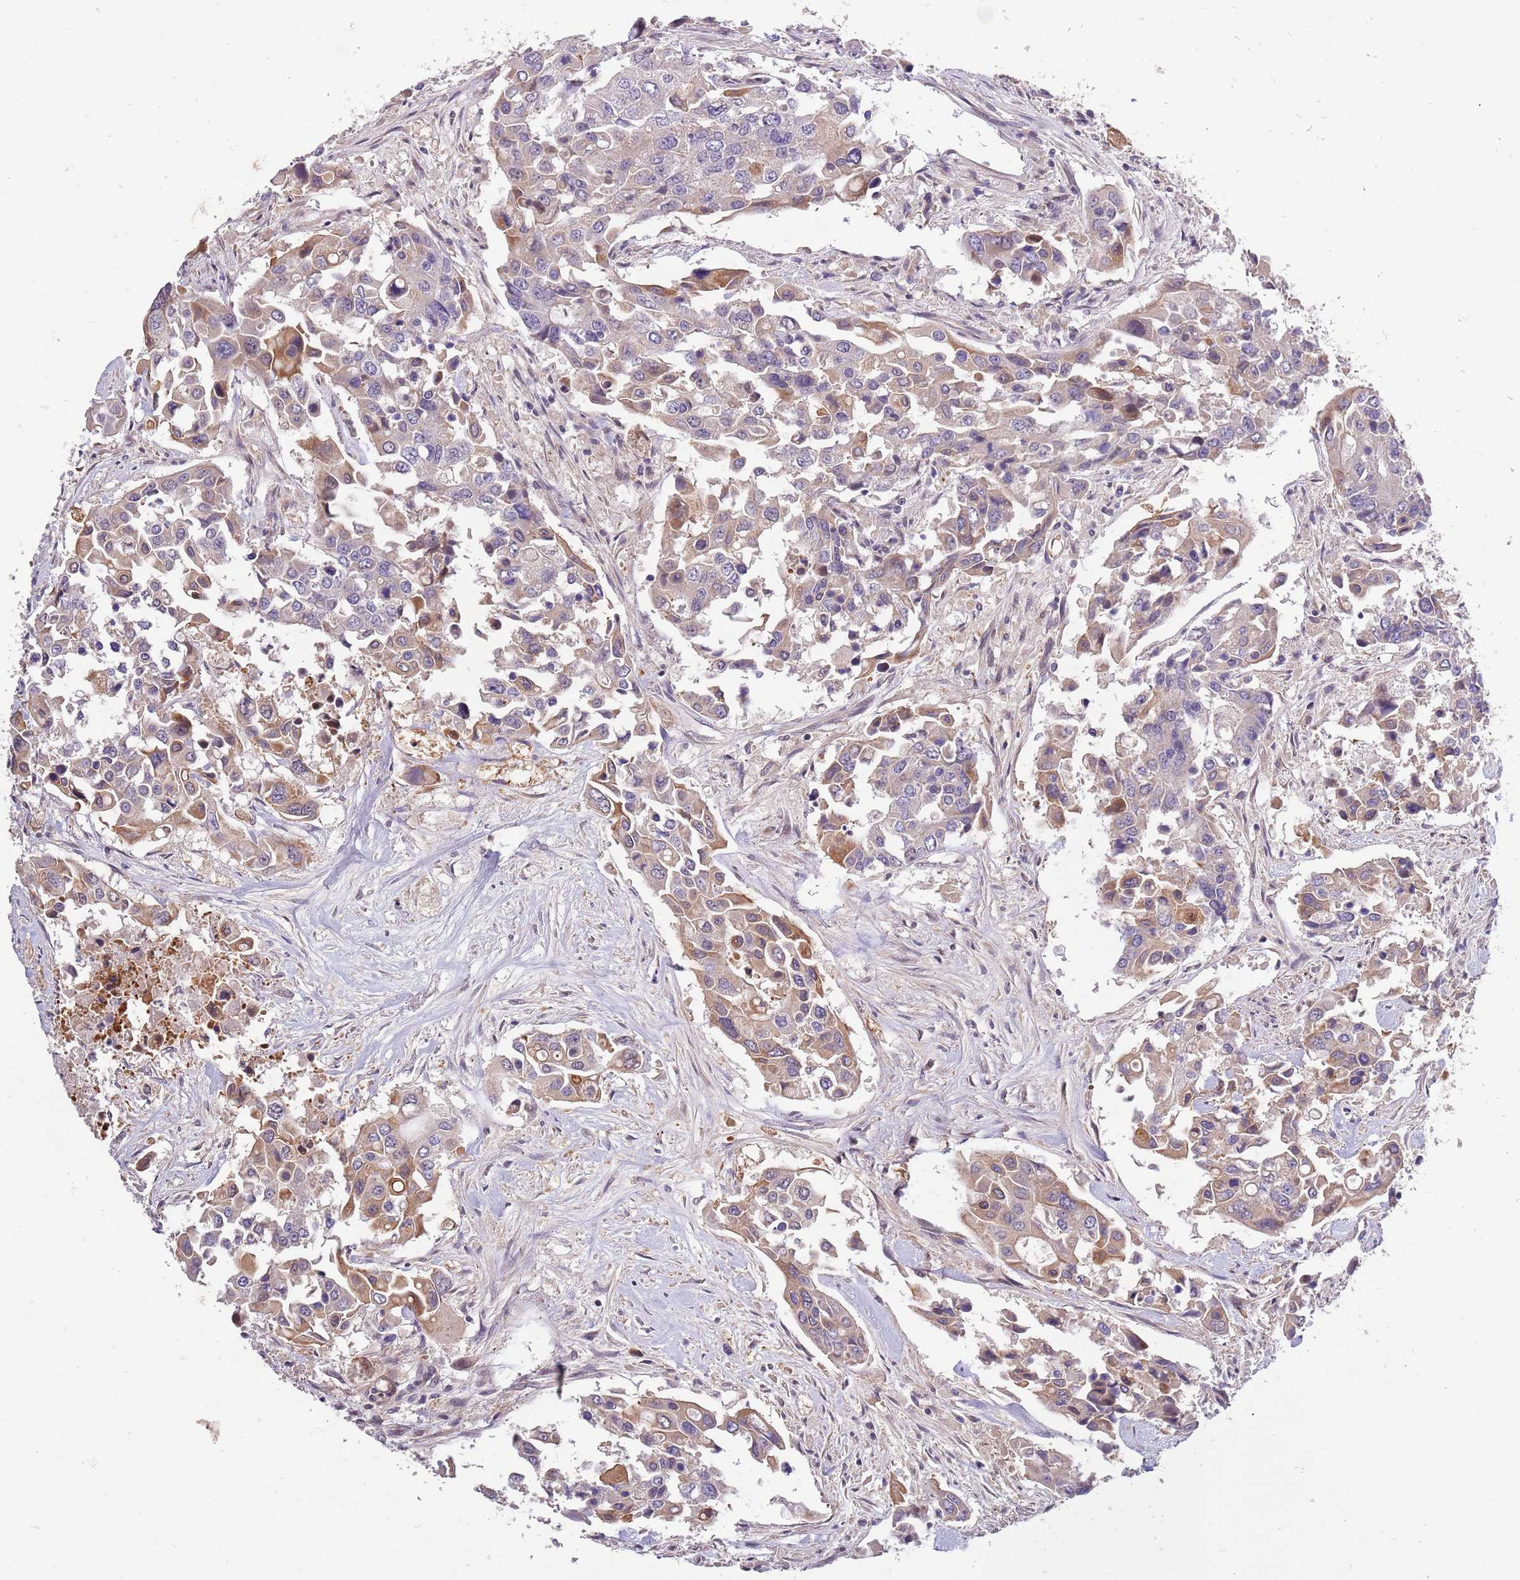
{"staining": {"intensity": "weak", "quantity": "25%-75%", "location": "cytoplasmic/membranous"}, "tissue": "colorectal cancer", "cell_type": "Tumor cells", "image_type": "cancer", "snomed": [{"axis": "morphology", "description": "Adenocarcinoma, NOS"}, {"axis": "topography", "description": "Colon"}], "caption": "IHC micrograph of human colorectal cancer stained for a protein (brown), which exhibits low levels of weak cytoplasmic/membranous positivity in approximately 25%-75% of tumor cells.", "gene": "LIPJ", "patient": {"sex": "male", "age": 77}}